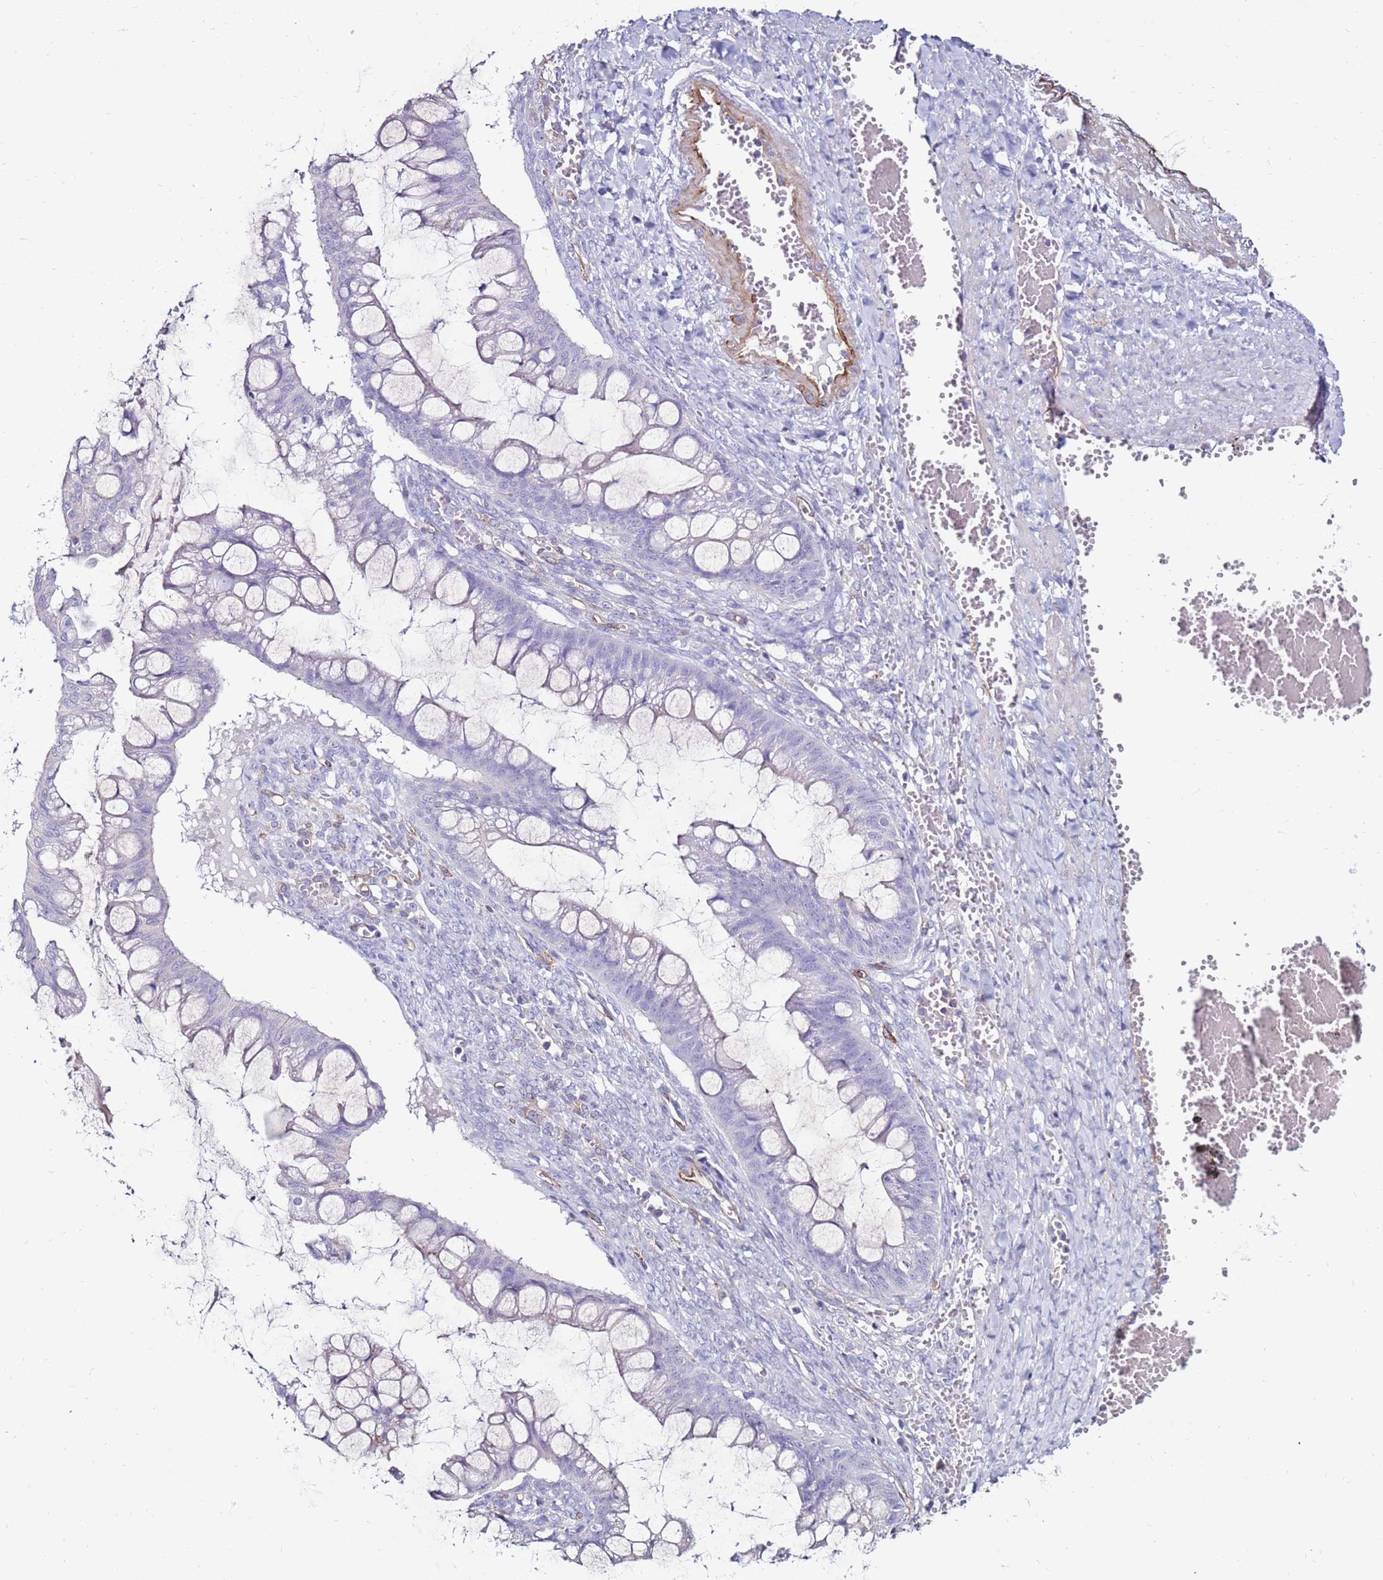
{"staining": {"intensity": "negative", "quantity": "none", "location": "none"}, "tissue": "ovarian cancer", "cell_type": "Tumor cells", "image_type": "cancer", "snomed": [{"axis": "morphology", "description": "Cystadenocarcinoma, mucinous, NOS"}, {"axis": "topography", "description": "Ovary"}], "caption": "This is an immunohistochemistry (IHC) image of human ovarian cancer. There is no positivity in tumor cells.", "gene": "CLEC4M", "patient": {"sex": "female", "age": 73}}